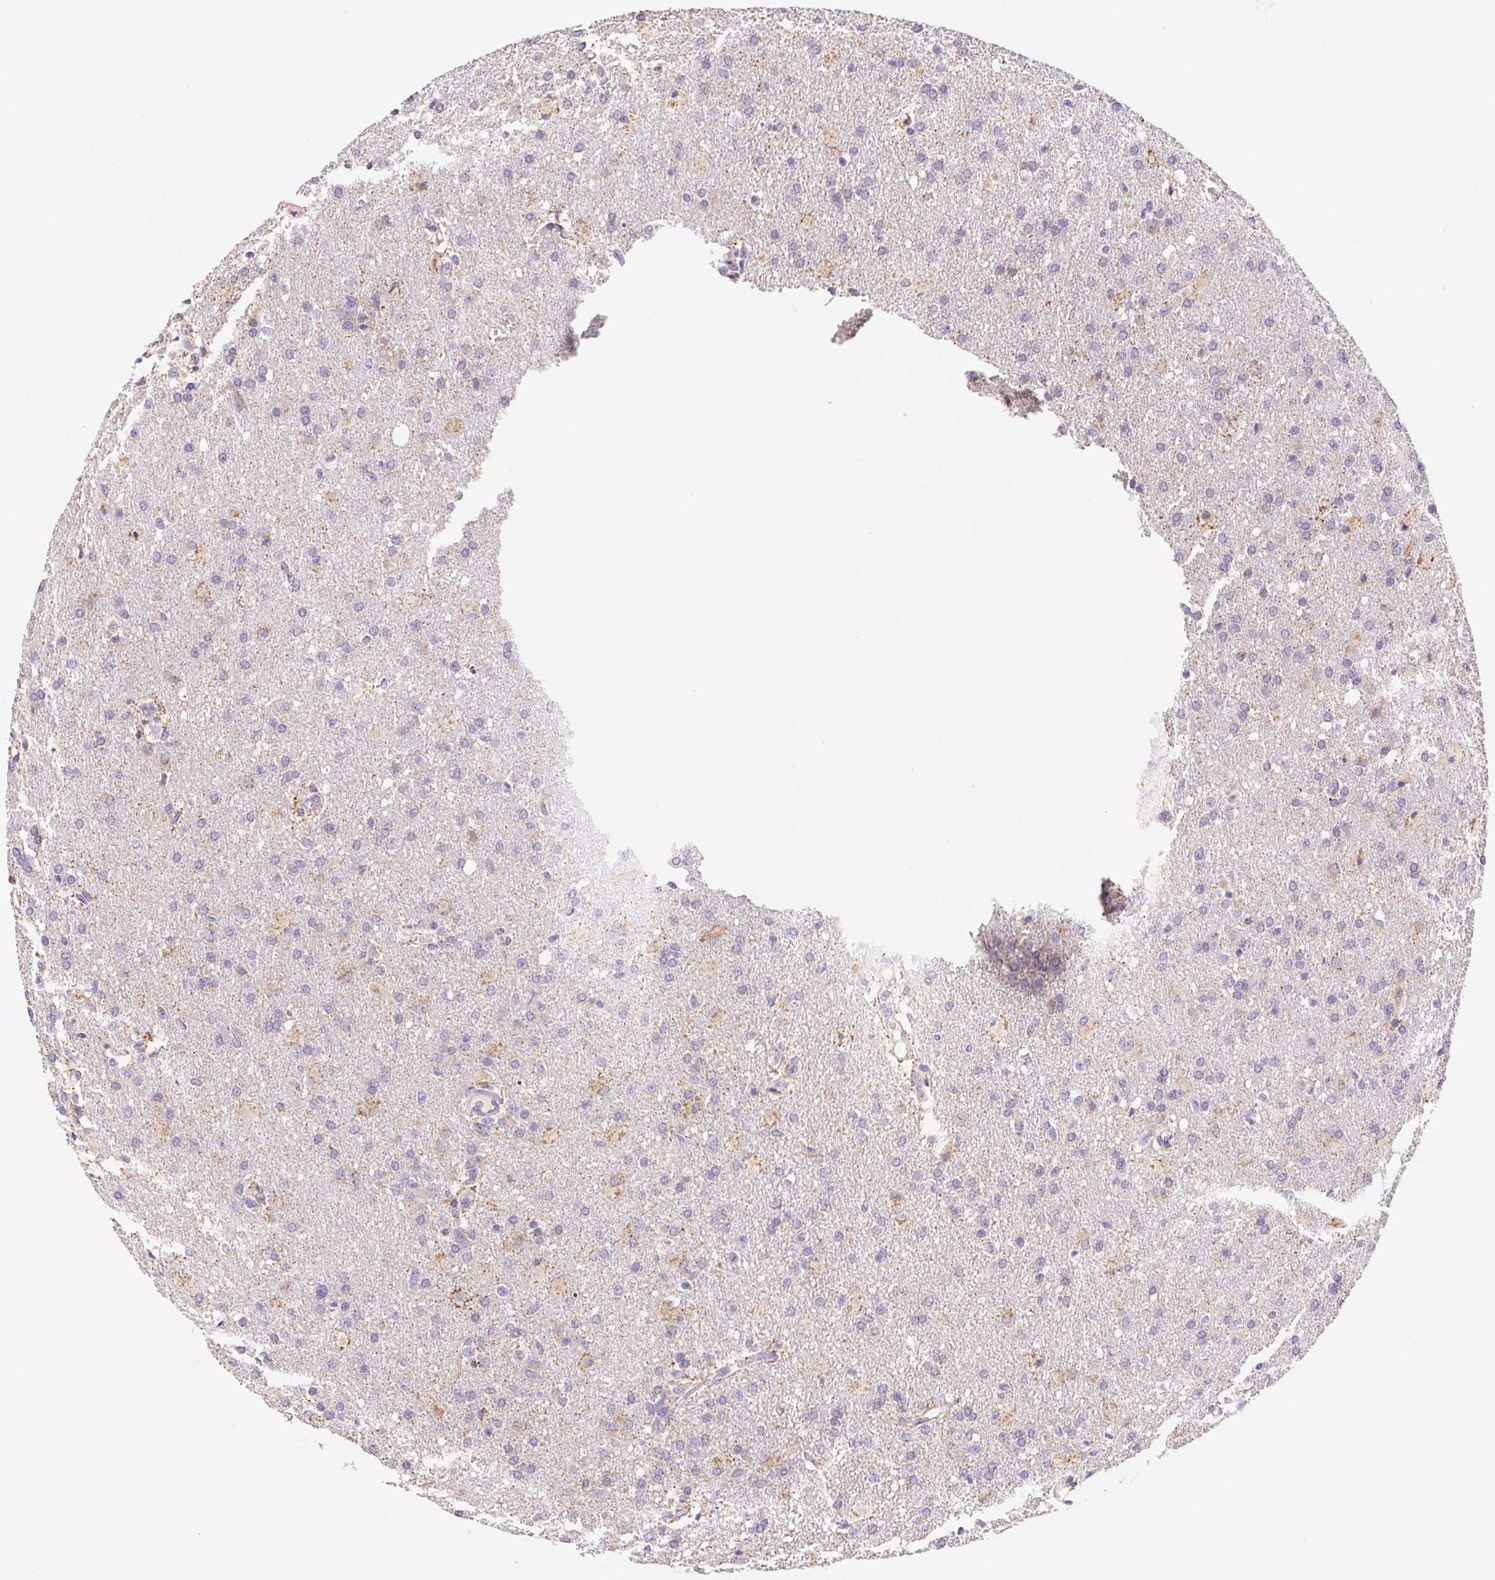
{"staining": {"intensity": "weak", "quantity": "<25%", "location": "cytoplasmic/membranous"}, "tissue": "glioma", "cell_type": "Tumor cells", "image_type": "cancer", "snomed": [{"axis": "morphology", "description": "Glioma, malignant, High grade"}, {"axis": "topography", "description": "Brain"}], "caption": "DAB (3,3'-diaminobenzidine) immunohistochemical staining of glioma demonstrates no significant staining in tumor cells.", "gene": "FKBP6", "patient": {"sex": "male", "age": 68}}